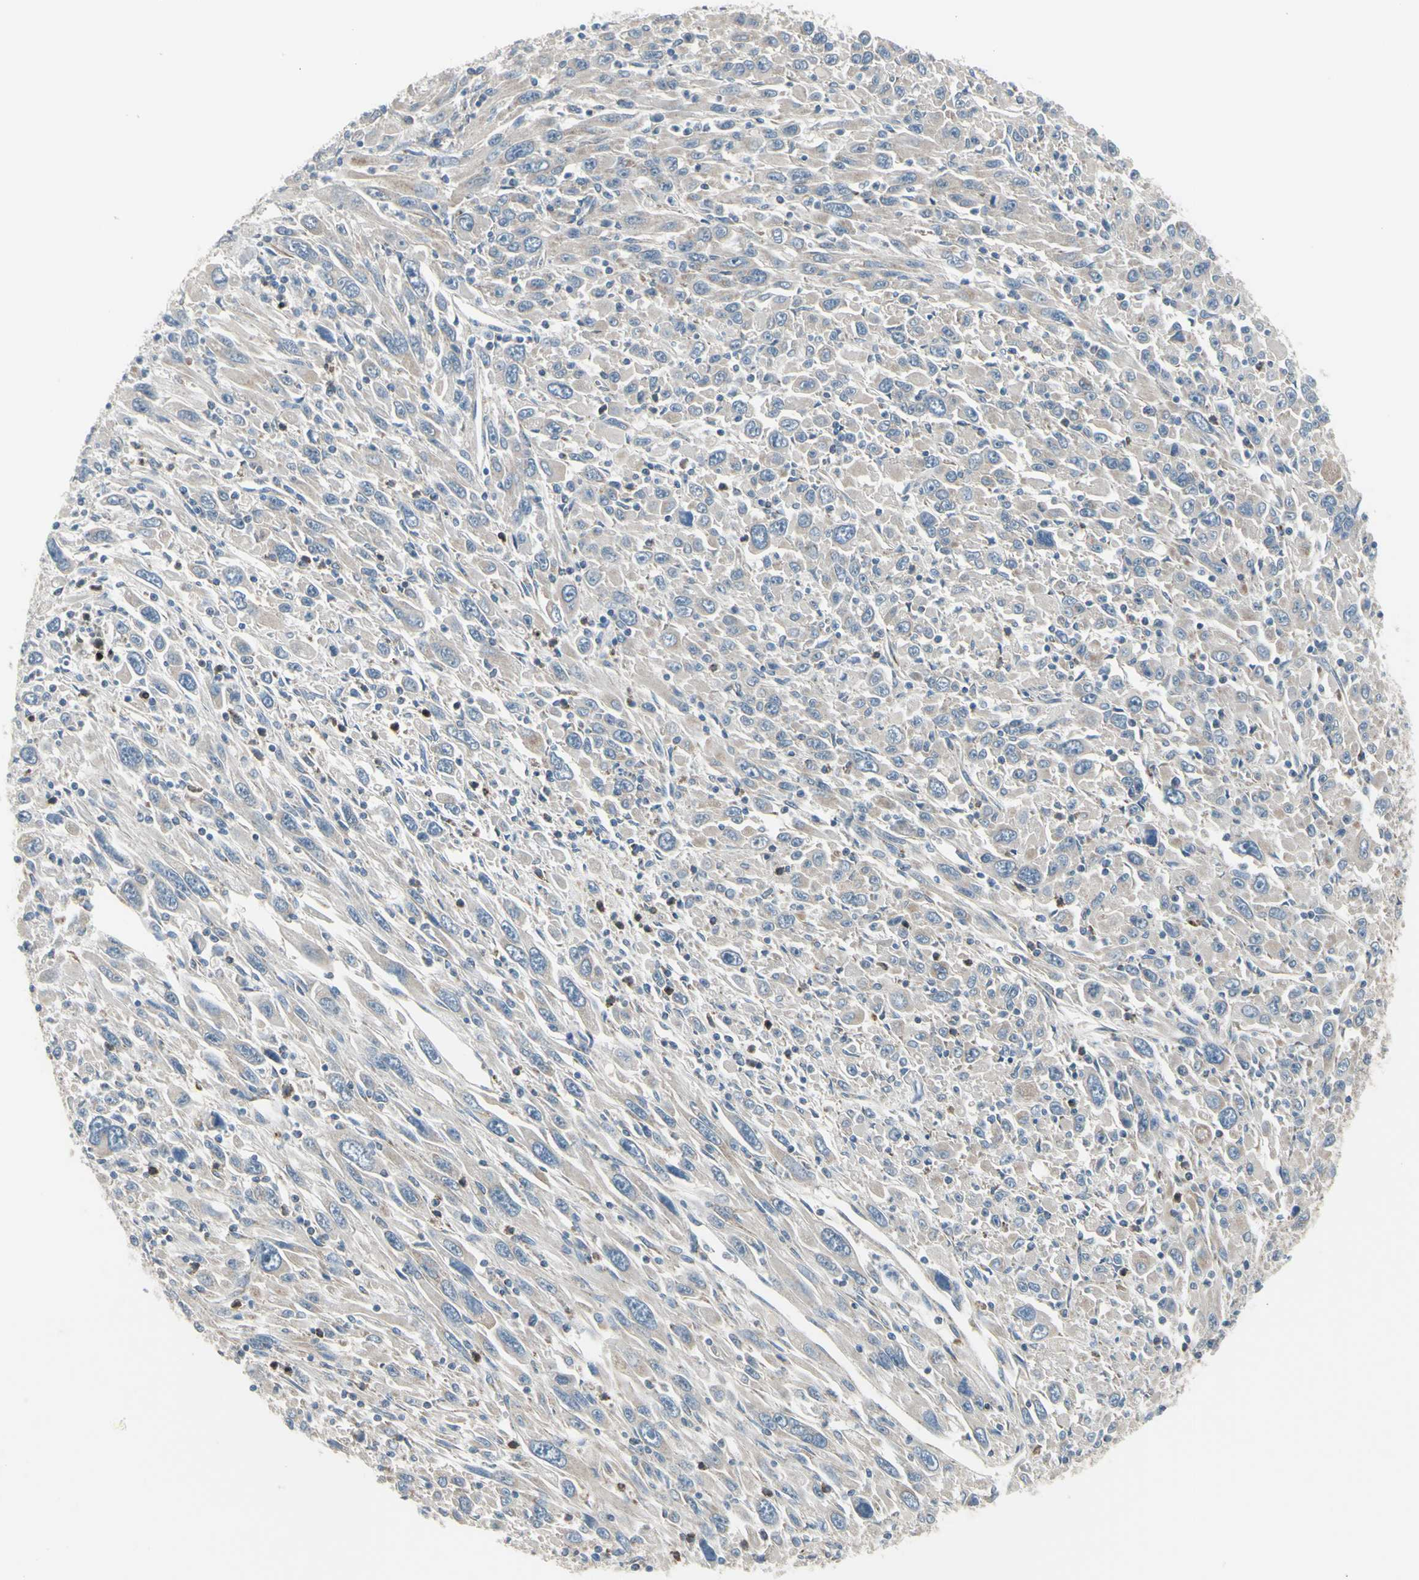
{"staining": {"intensity": "negative", "quantity": "none", "location": "none"}, "tissue": "melanoma", "cell_type": "Tumor cells", "image_type": "cancer", "snomed": [{"axis": "morphology", "description": "Malignant melanoma, Metastatic site"}, {"axis": "topography", "description": "Skin"}], "caption": "The immunohistochemistry (IHC) photomicrograph has no significant staining in tumor cells of melanoma tissue.", "gene": "FAM171B", "patient": {"sex": "female", "age": 56}}